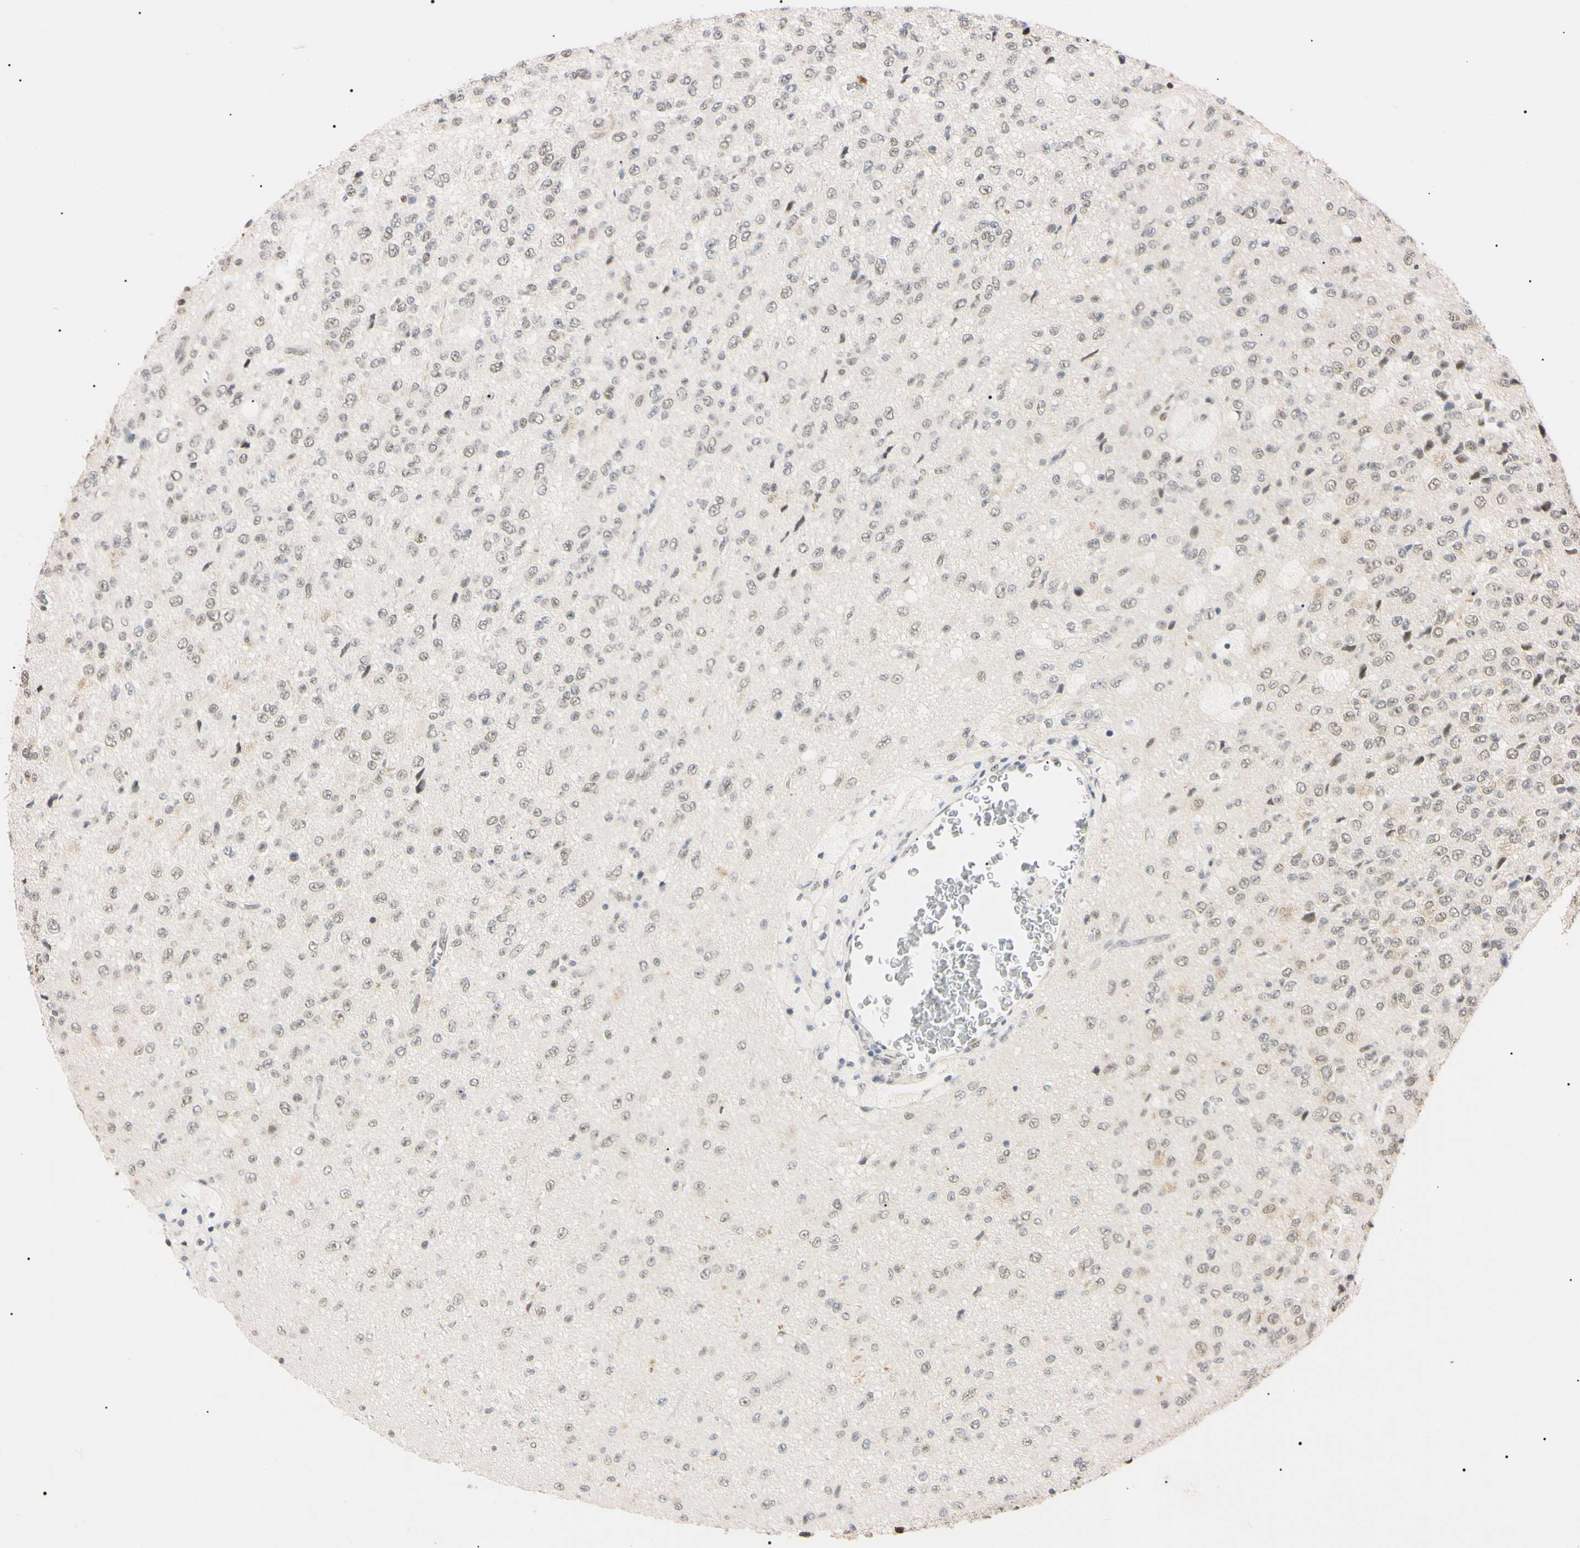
{"staining": {"intensity": "strong", "quantity": ">75%", "location": "nuclear"}, "tissue": "glioma", "cell_type": "Tumor cells", "image_type": "cancer", "snomed": [{"axis": "morphology", "description": "Glioma, malignant, High grade"}, {"axis": "topography", "description": "pancreas cauda"}], "caption": "Immunohistochemical staining of human high-grade glioma (malignant) demonstrates high levels of strong nuclear protein expression in about >75% of tumor cells. (DAB (3,3'-diaminobenzidine) IHC, brown staining for protein, blue staining for nuclei).", "gene": "ZNF134", "patient": {"sex": "male", "age": 60}}